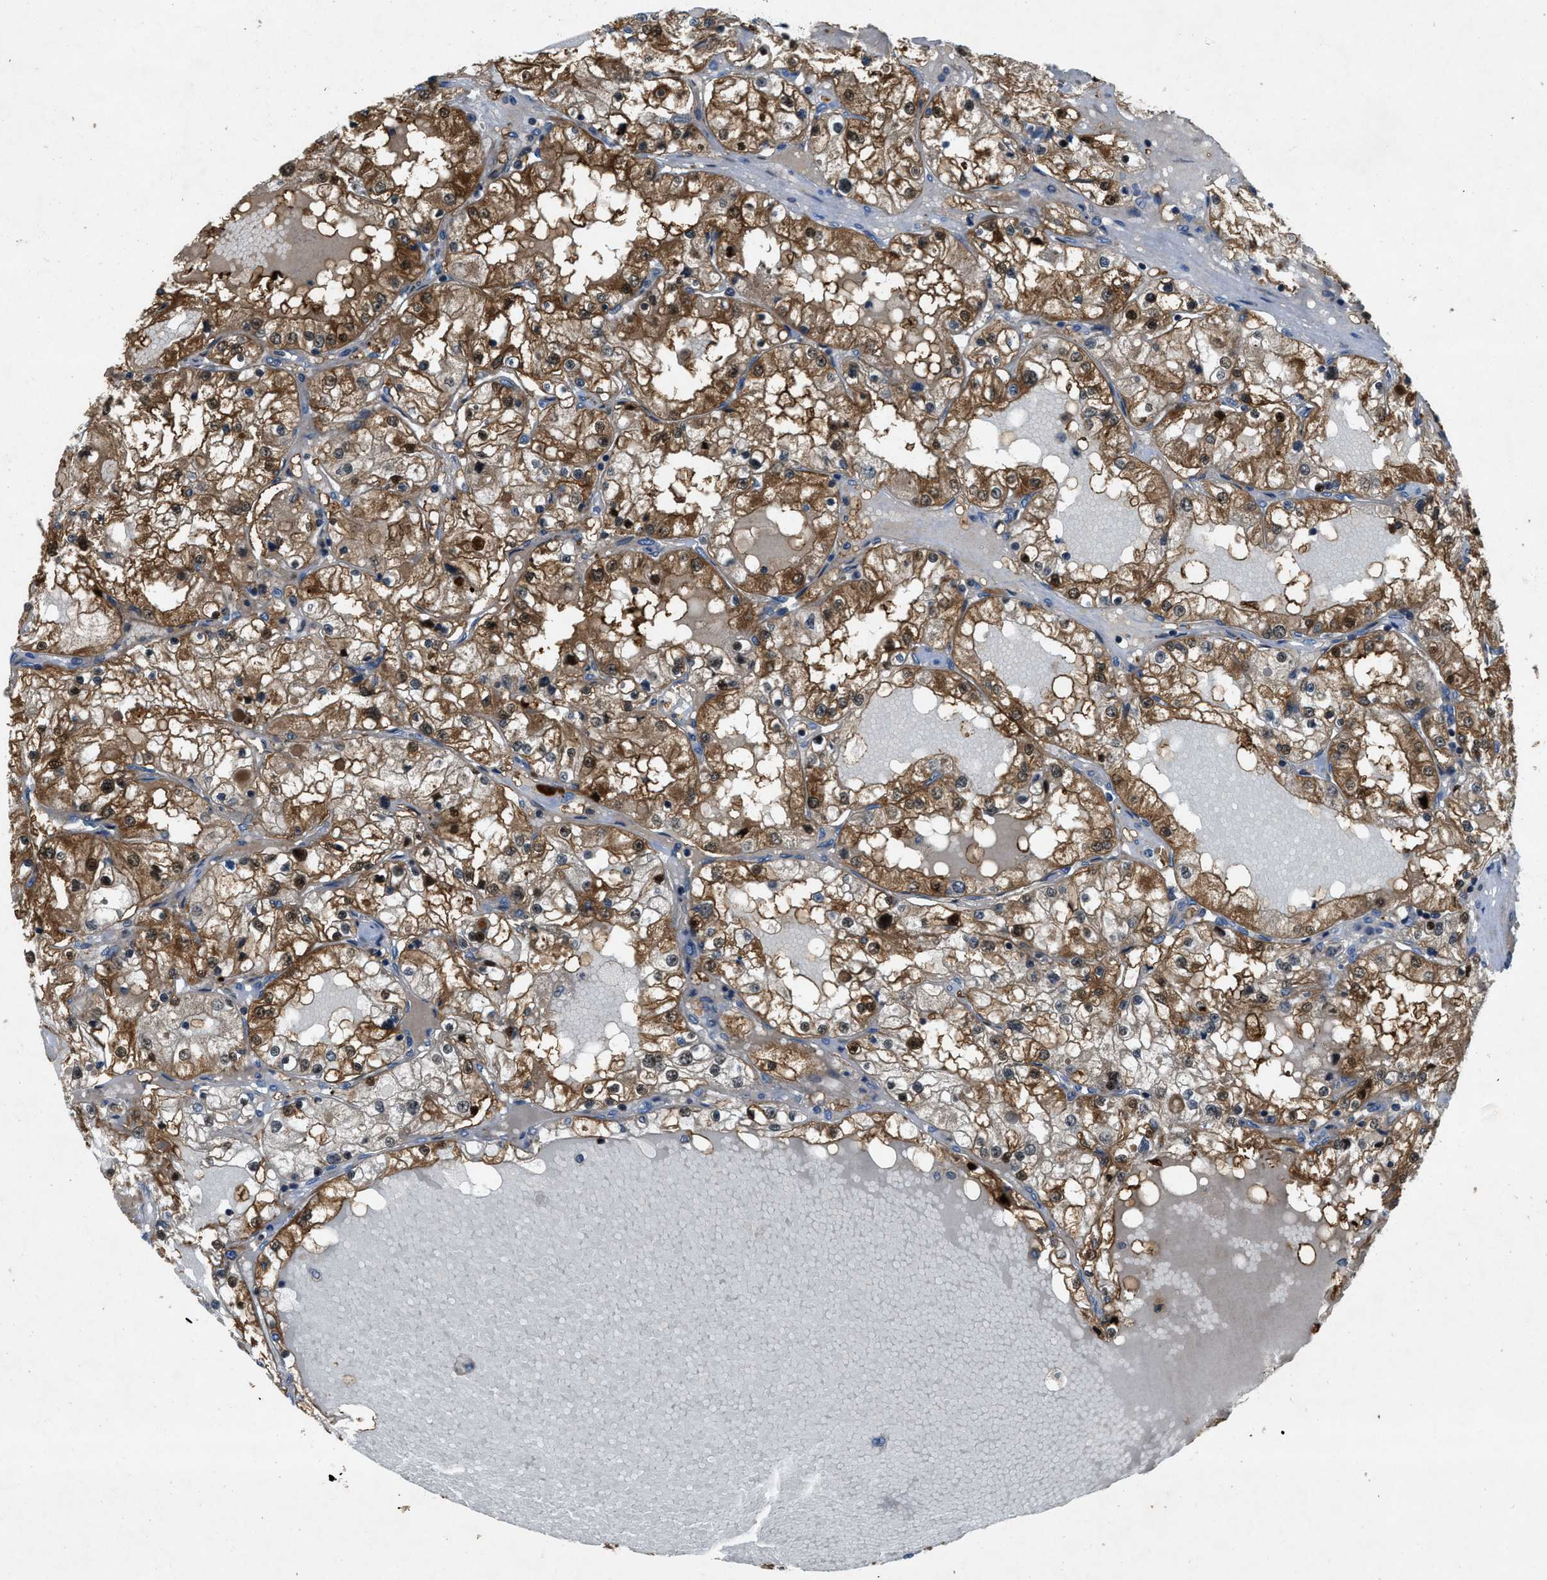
{"staining": {"intensity": "moderate", "quantity": ">75%", "location": "cytoplasmic/membranous,nuclear"}, "tissue": "renal cancer", "cell_type": "Tumor cells", "image_type": "cancer", "snomed": [{"axis": "morphology", "description": "Adenocarcinoma, NOS"}, {"axis": "topography", "description": "Kidney"}], "caption": "Immunohistochemical staining of adenocarcinoma (renal) shows moderate cytoplasmic/membranous and nuclear protein positivity in about >75% of tumor cells.", "gene": "GPR31", "patient": {"sex": "male", "age": 68}}